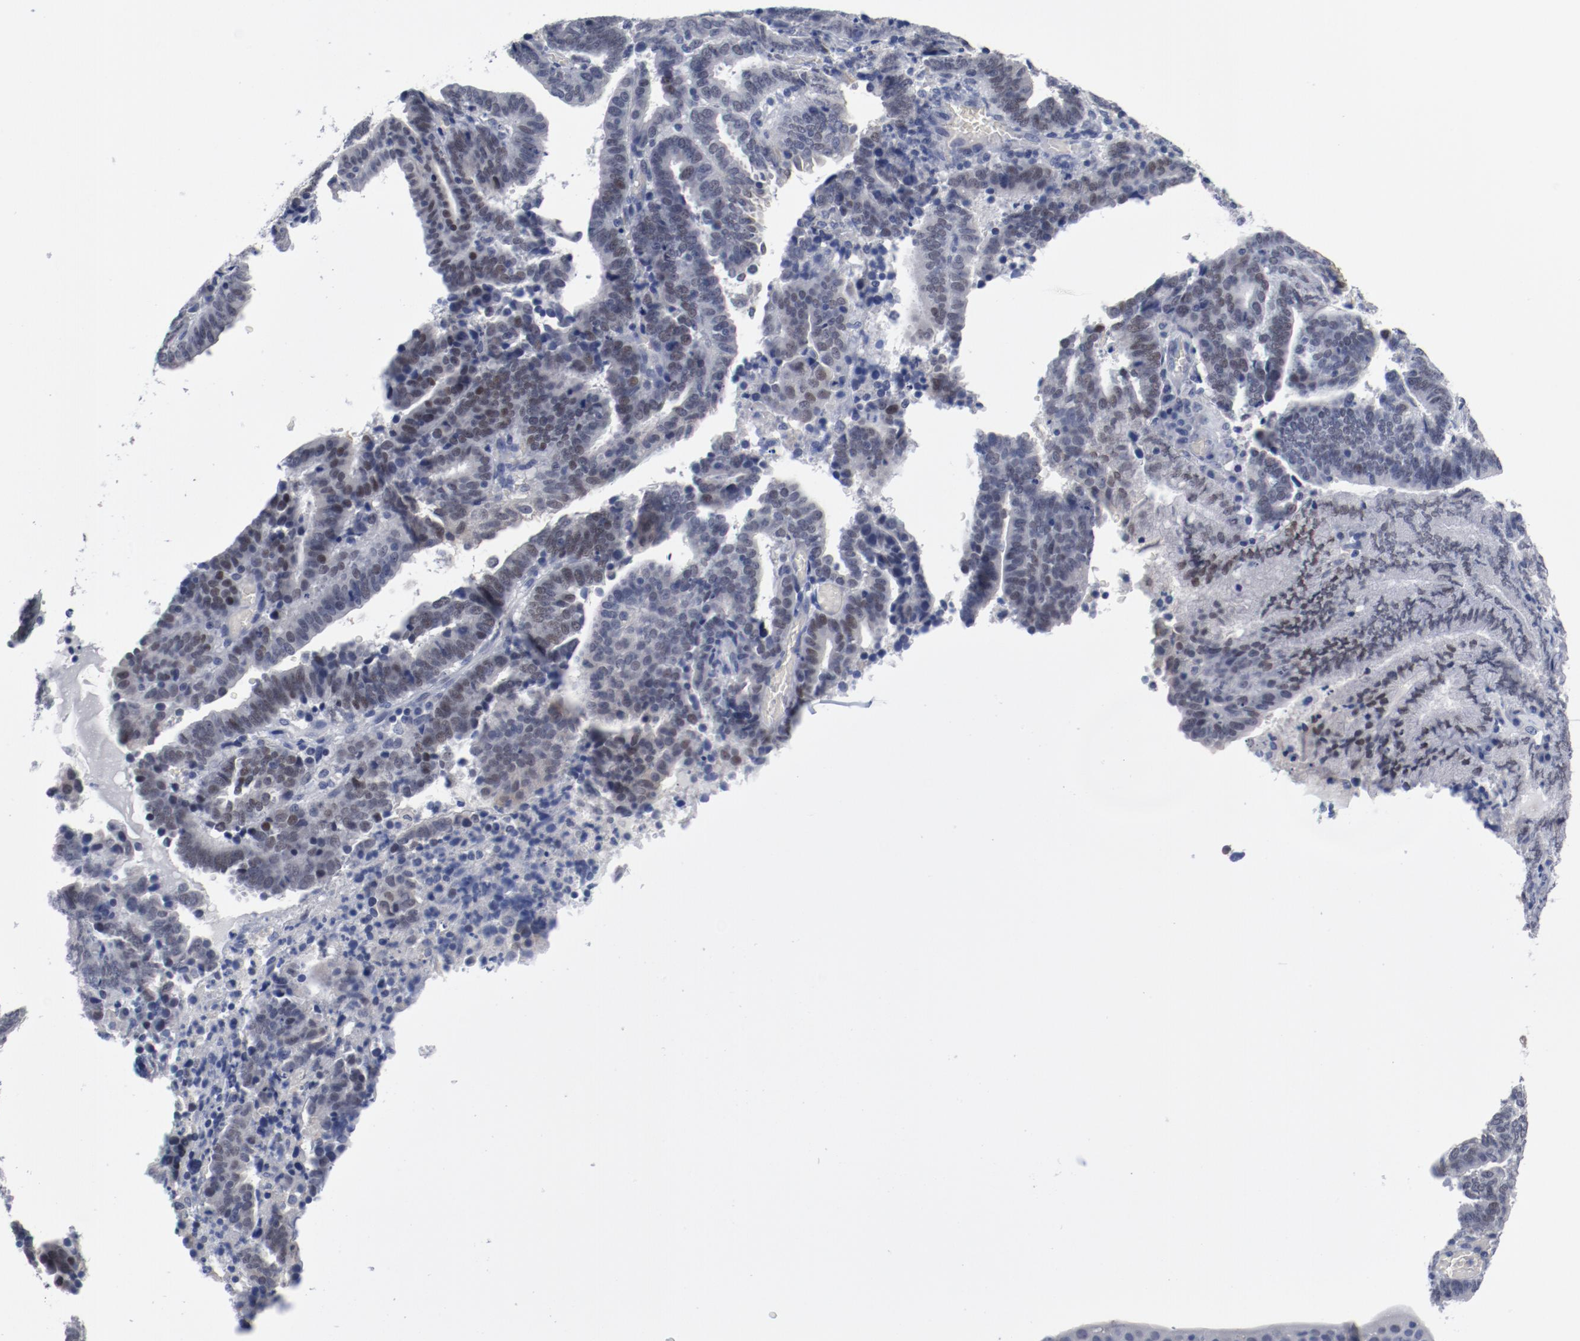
{"staining": {"intensity": "negative", "quantity": "none", "location": "none"}, "tissue": "endometrial cancer", "cell_type": "Tumor cells", "image_type": "cancer", "snomed": [{"axis": "morphology", "description": "Adenocarcinoma, NOS"}, {"axis": "topography", "description": "Uterus"}], "caption": "Photomicrograph shows no protein positivity in tumor cells of endometrial adenocarcinoma tissue. Nuclei are stained in blue.", "gene": "ANKLE2", "patient": {"sex": "female", "age": 83}}